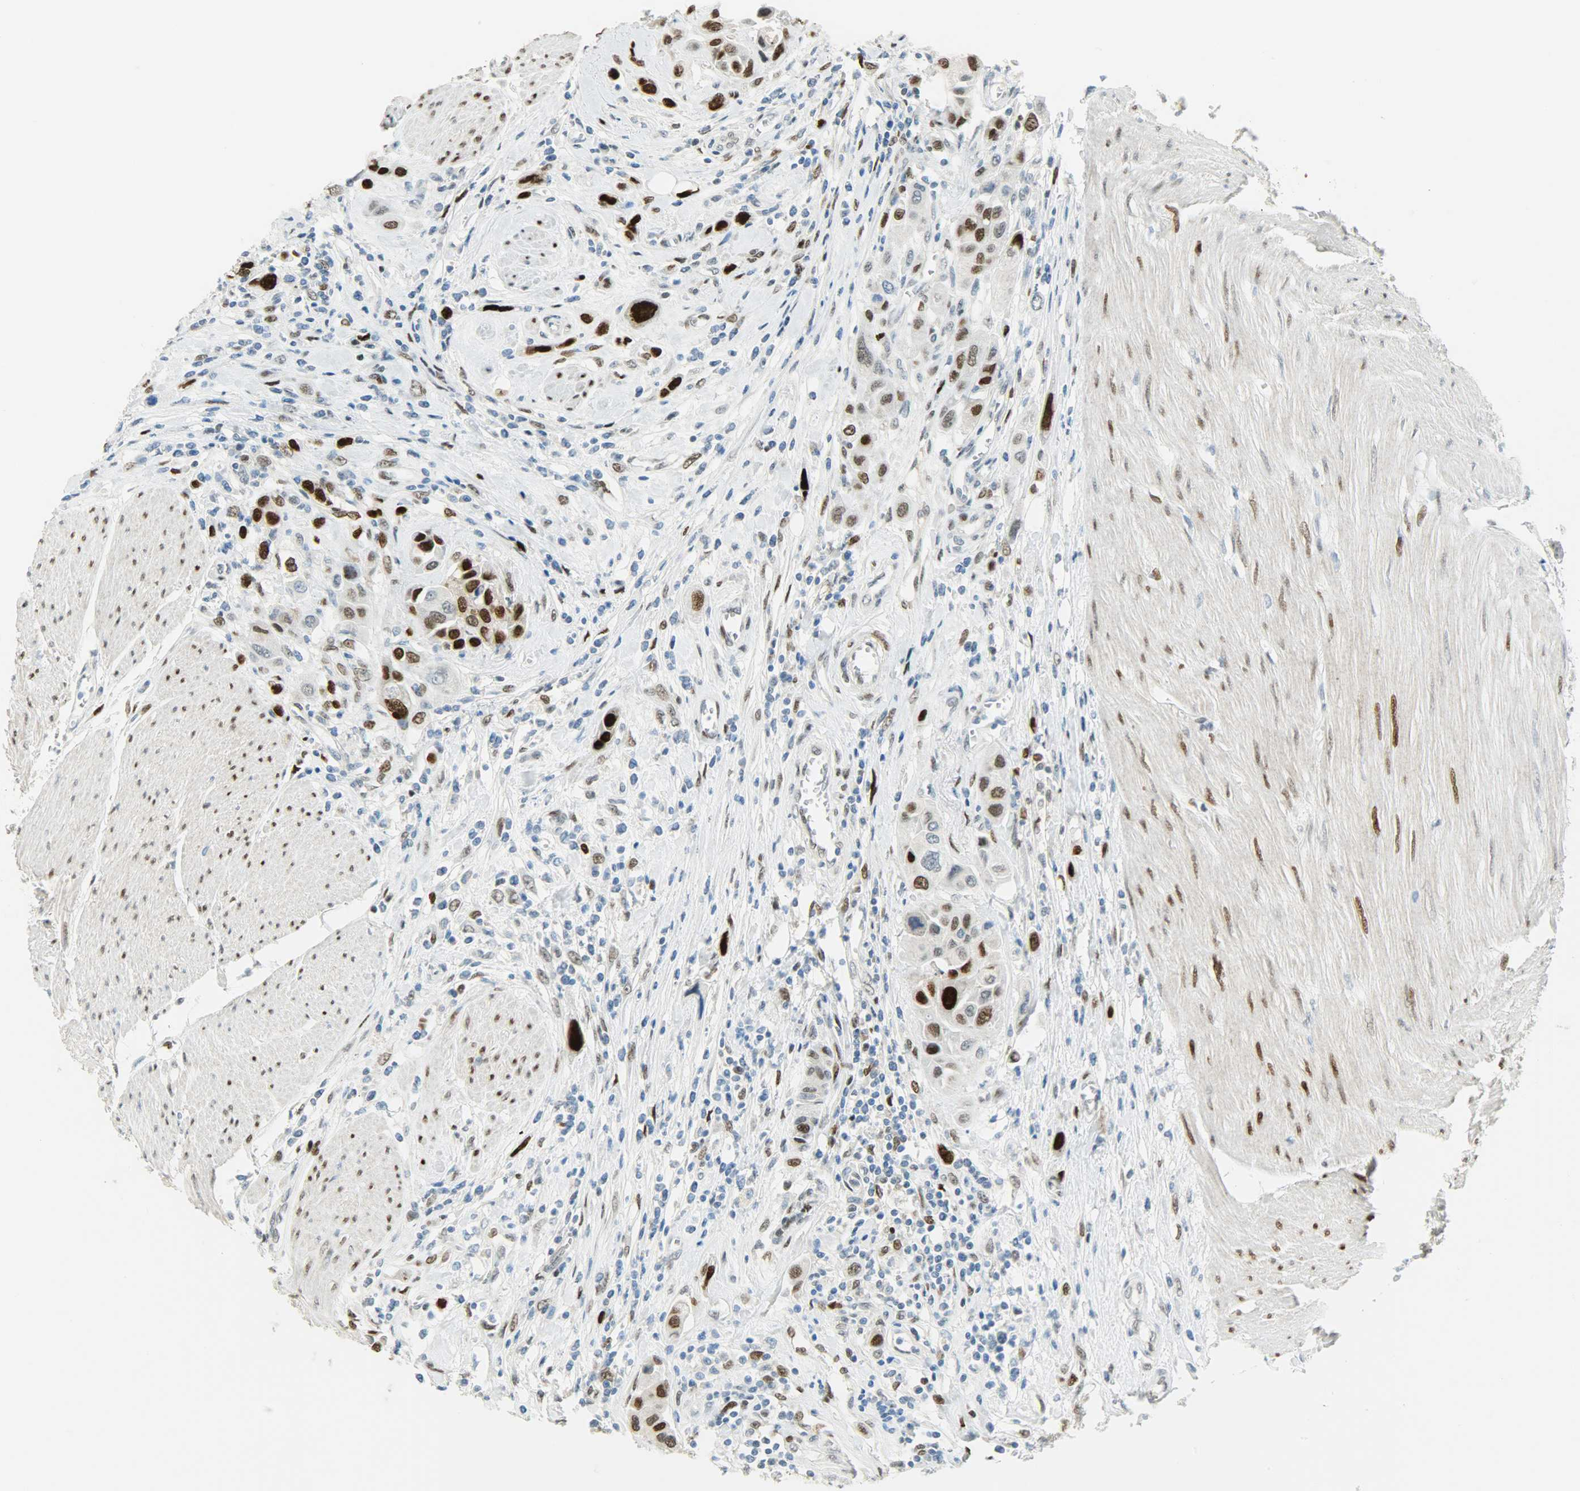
{"staining": {"intensity": "strong", "quantity": ">75%", "location": "nuclear"}, "tissue": "urothelial cancer", "cell_type": "Tumor cells", "image_type": "cancer", "snomed": [{"axis": "morphology", "description": "Urothelial carcinoma, High grade"}, {"axis": "topography", "description": "Urinary bladder"}], "caption": "Protein analysis of urothelial cancer tissue reveals strong nuclear expression in about >75% of tumor cells. (brown staining indicates protein expression, while blue staining denotes nuclei).", "gene": "JUNB", "patient": {"sex": "male", "age": 50}}